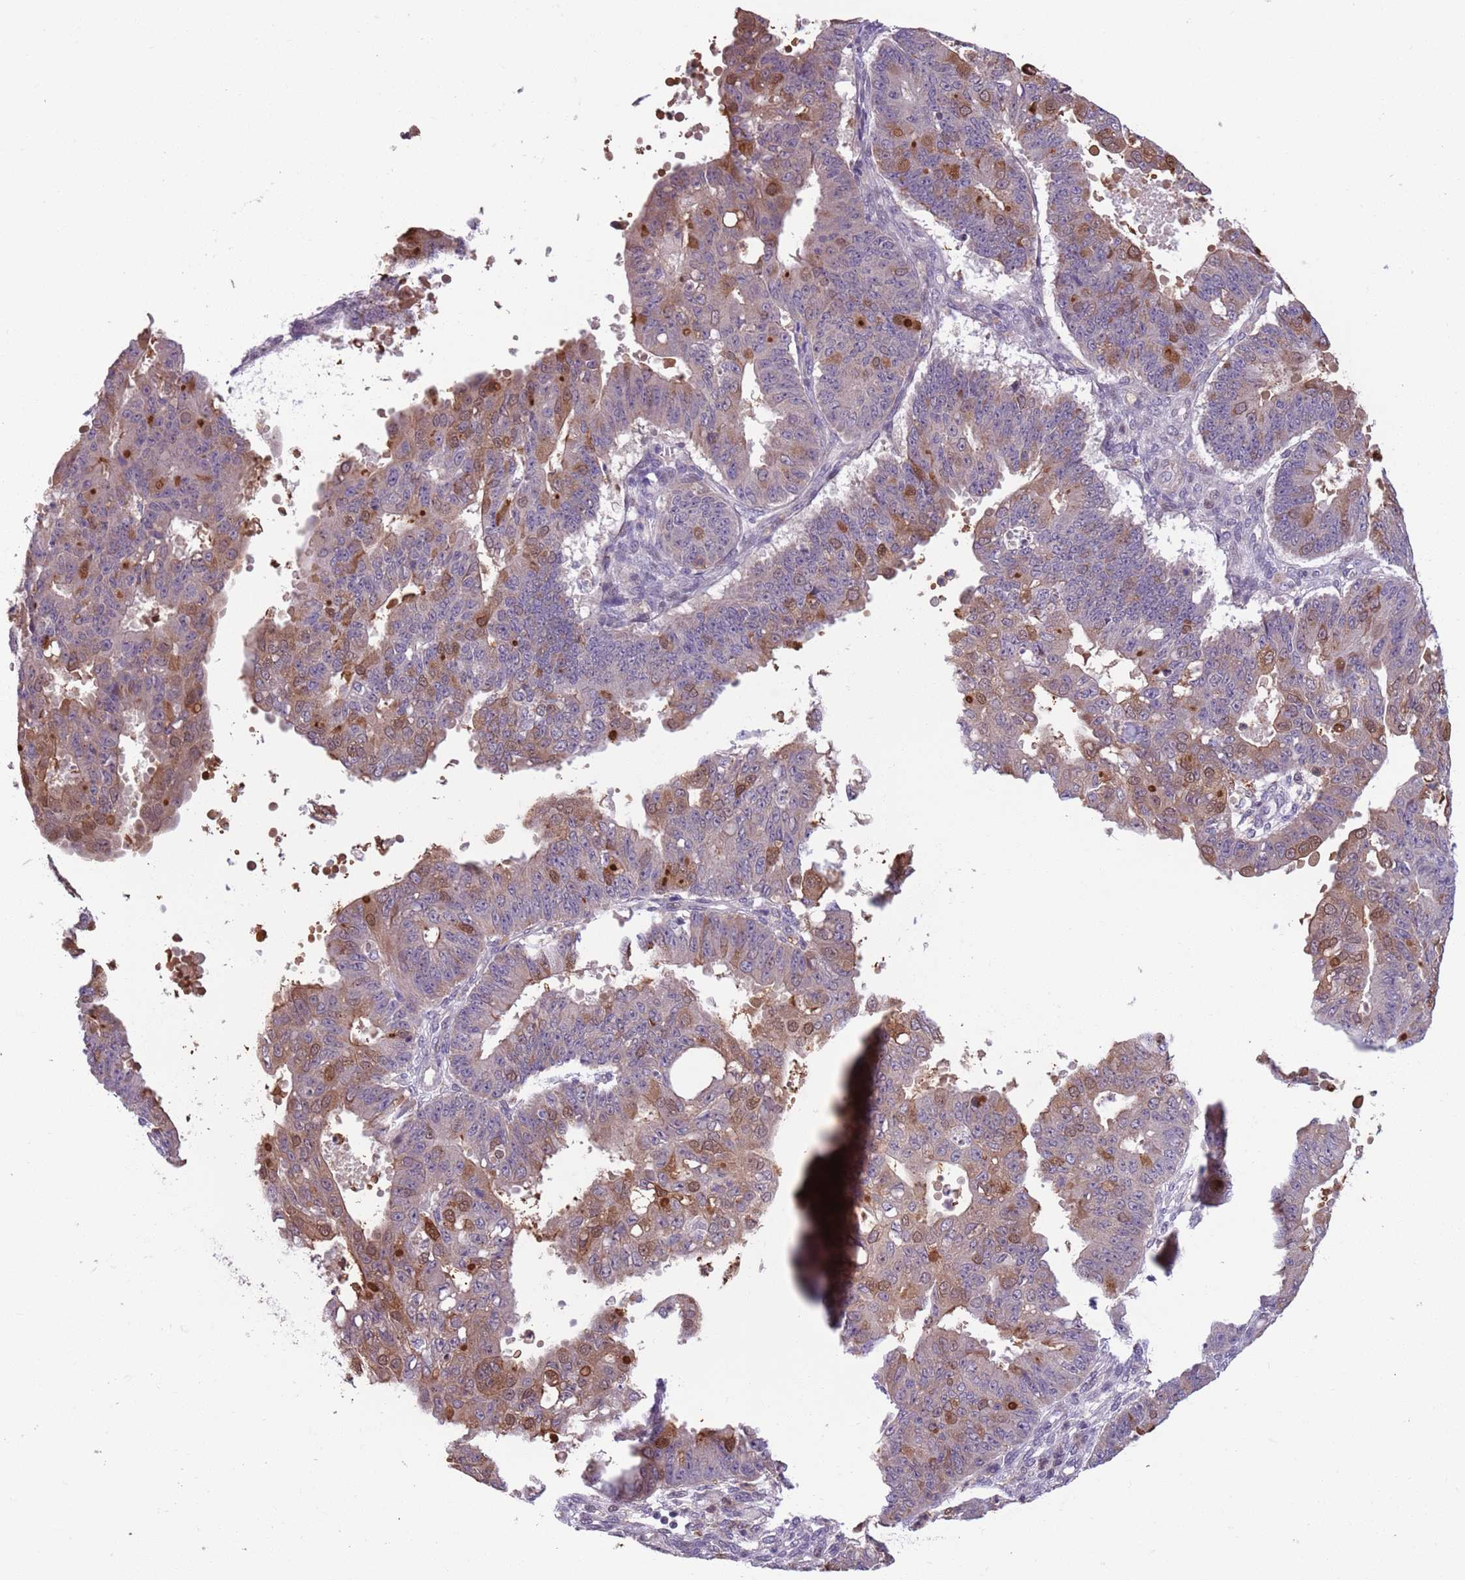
{"staining": {"intensity": "moderate", "quantity": "25%-75%", "location": "cytoplasmic/membranous,nuclear"}, "tissue": "ovarian cancer", "cell_type": "Tumor cells", "image_type": "cancer", "snomed": [{"axis": "morphology", "description": "Carcinoma, endometroid"}, {"axis": "topography", "description": "Appendix"}, {"axis": "topography", "description": "Ovary"}], "caption": "Immunohistochemical staining of human endometroid carcinoma (ovarian) shows medium levels of moderate cytoplasmic/membranous and nuclear protein positivity in about 25%-75% of tumor cells.", "gene": "JAML", "patient": {"sex": "female", "age": 42}}